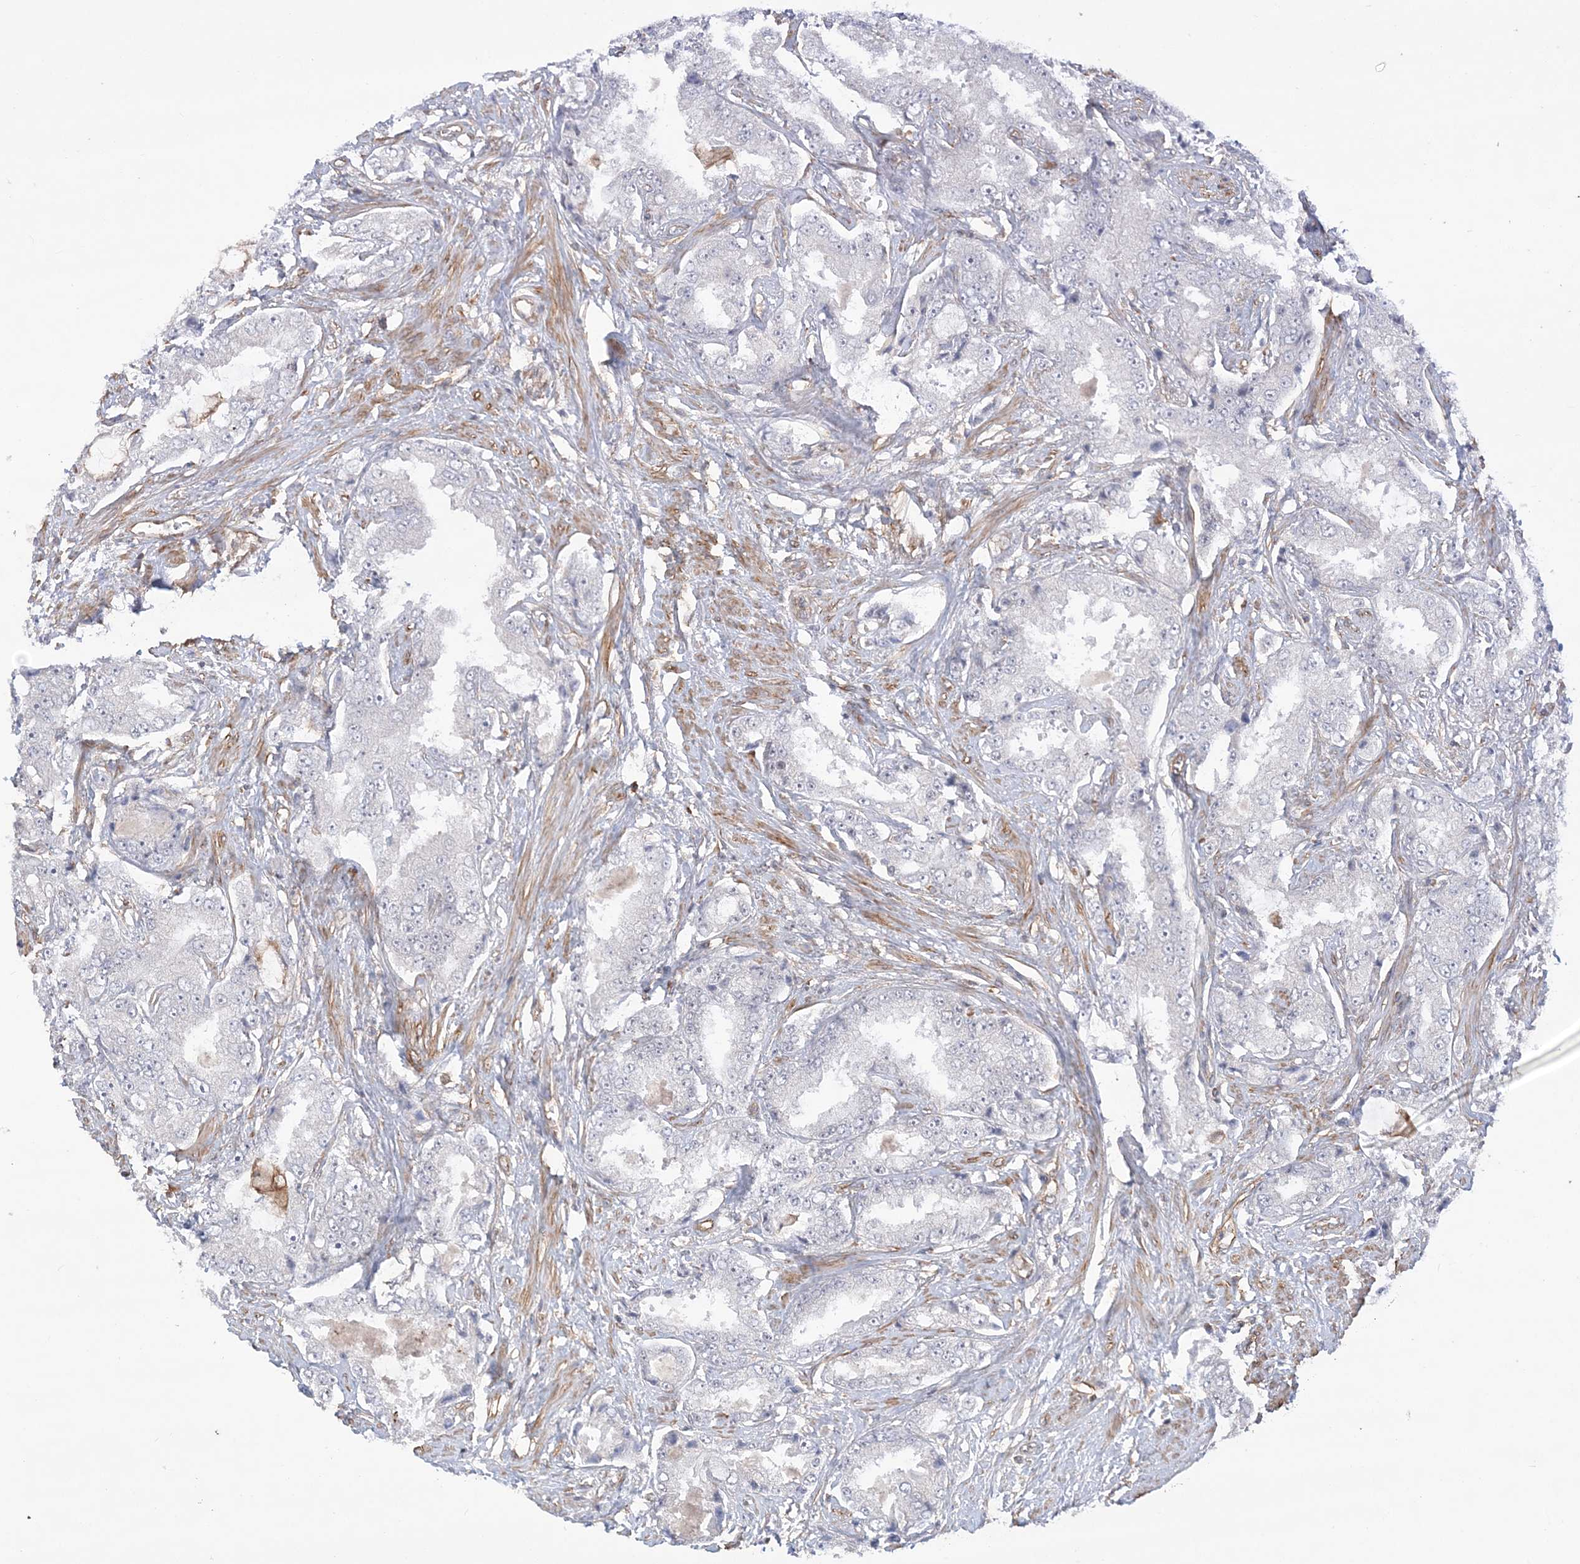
{"staining": {"intensity": "negative", "quantity": "none", "location": "none"}, "tissue": "prostate cancer", "cell_type": "Tumor cells", "image_type": "cancer", "snomed": [{"axis": "morphology", "description": "Adenocarcinoma, High grade"}, {"axis": "topography", "description": "Prostate"}], "caption": "IHC of human adenocarcinoma (high-grade) (prostate) reveals no staining in tumor cells. (DAB (3,3'-diaminobenzidine) immunohistochemistry visualized using brightfield microscopy, high magnification).", "gene": "ZNF821", "patient": {"sex": "male", "age": 73}}